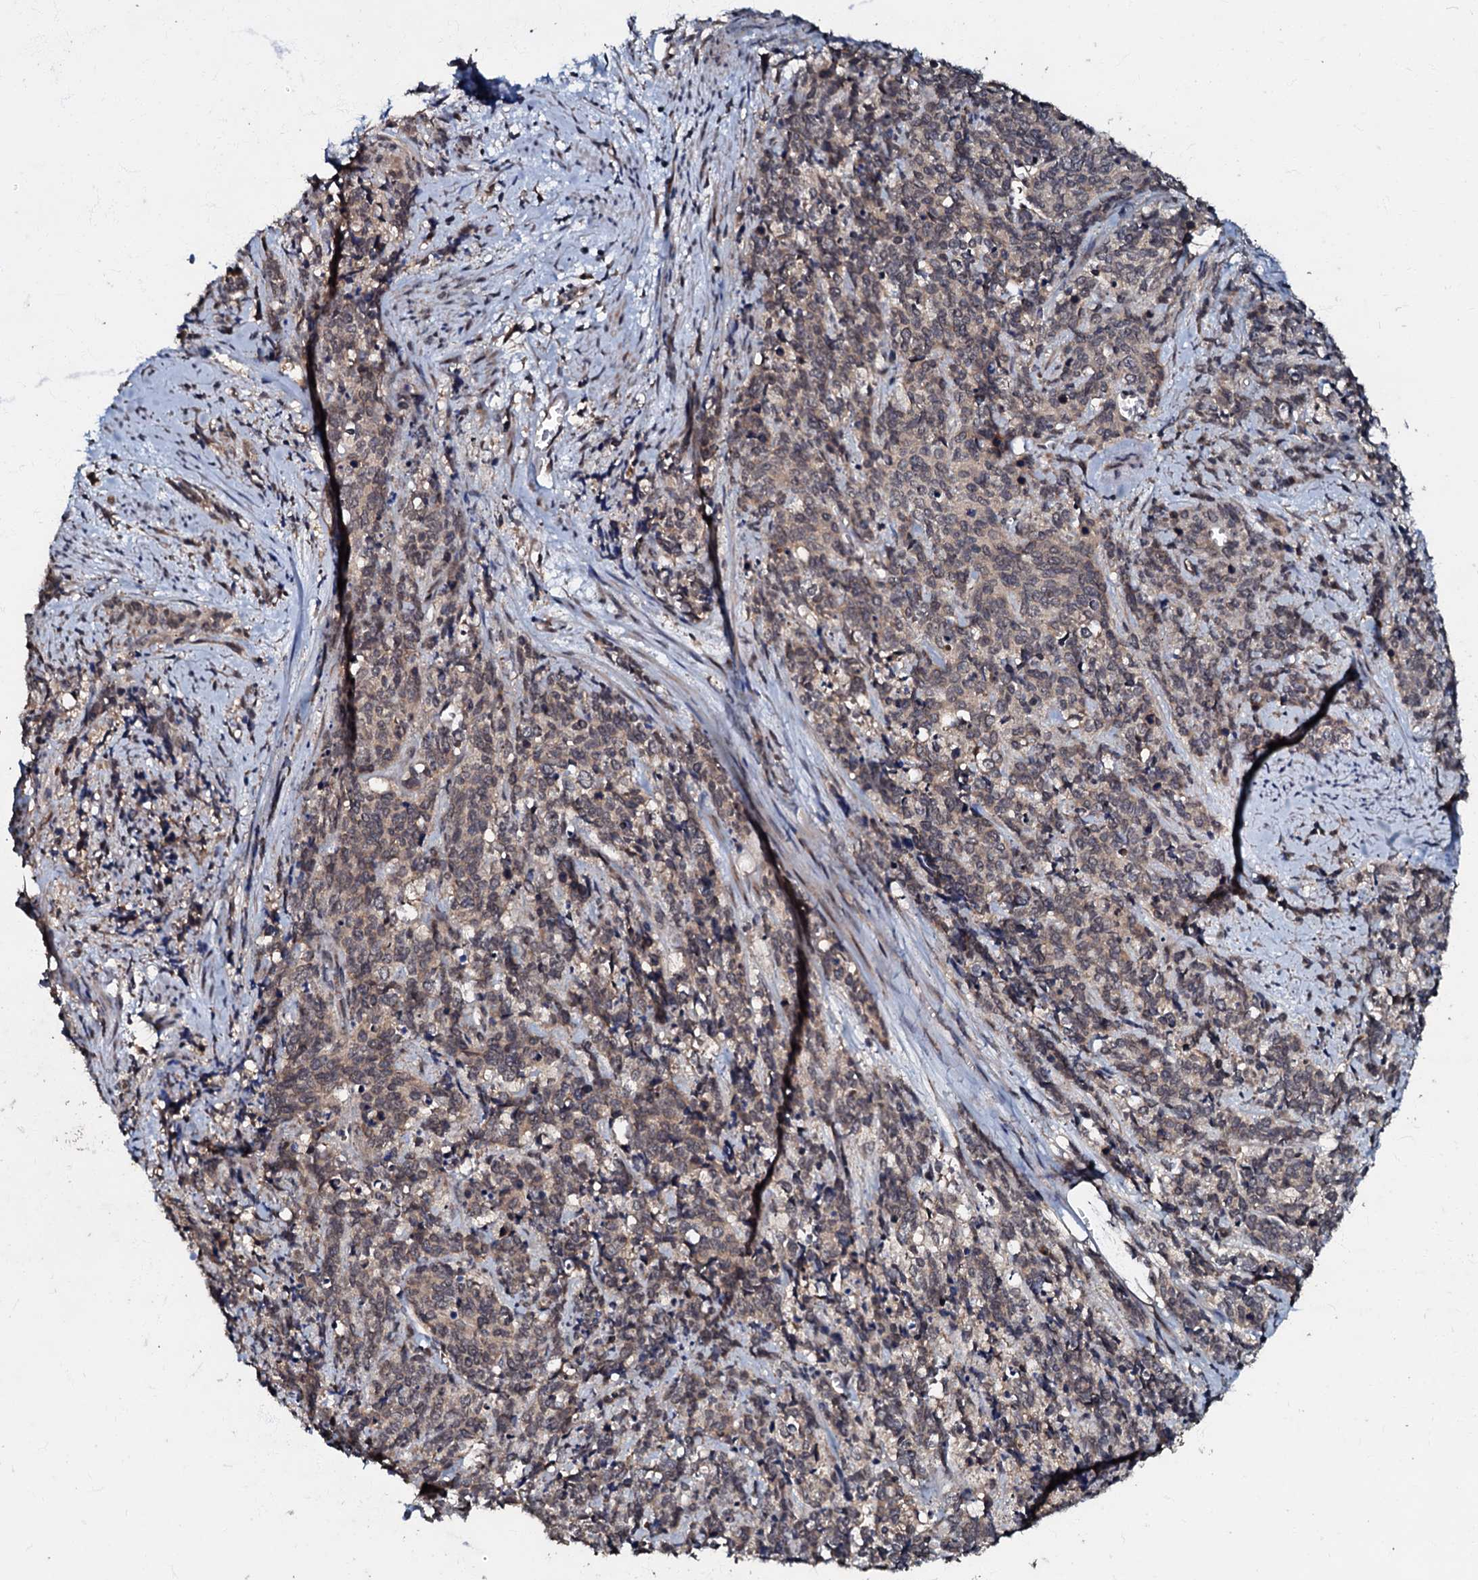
{"staining": {"intensity": "weak", "quantity": "25%-75%", "location": "cytoplasmic/membranous"}, "tissue": "cervical cancer", "cell_type": "Tumor cells", "image_type": "cancer", "snomed": [{"axis": "morphology", "description": "Squamous cell carcinoma, NOS"}, {"axis": "topography", "description": "Cervix"}], "caption": "Immunohistochemical staining of cervical cancer (squamous cell carcinoma) demonstrates weak cytoplasmic/membranous protein positivity in about 25%-75% of tumor cells.", "gene": "MANSC4", "patient": {"sex": "female", "age": 60}}